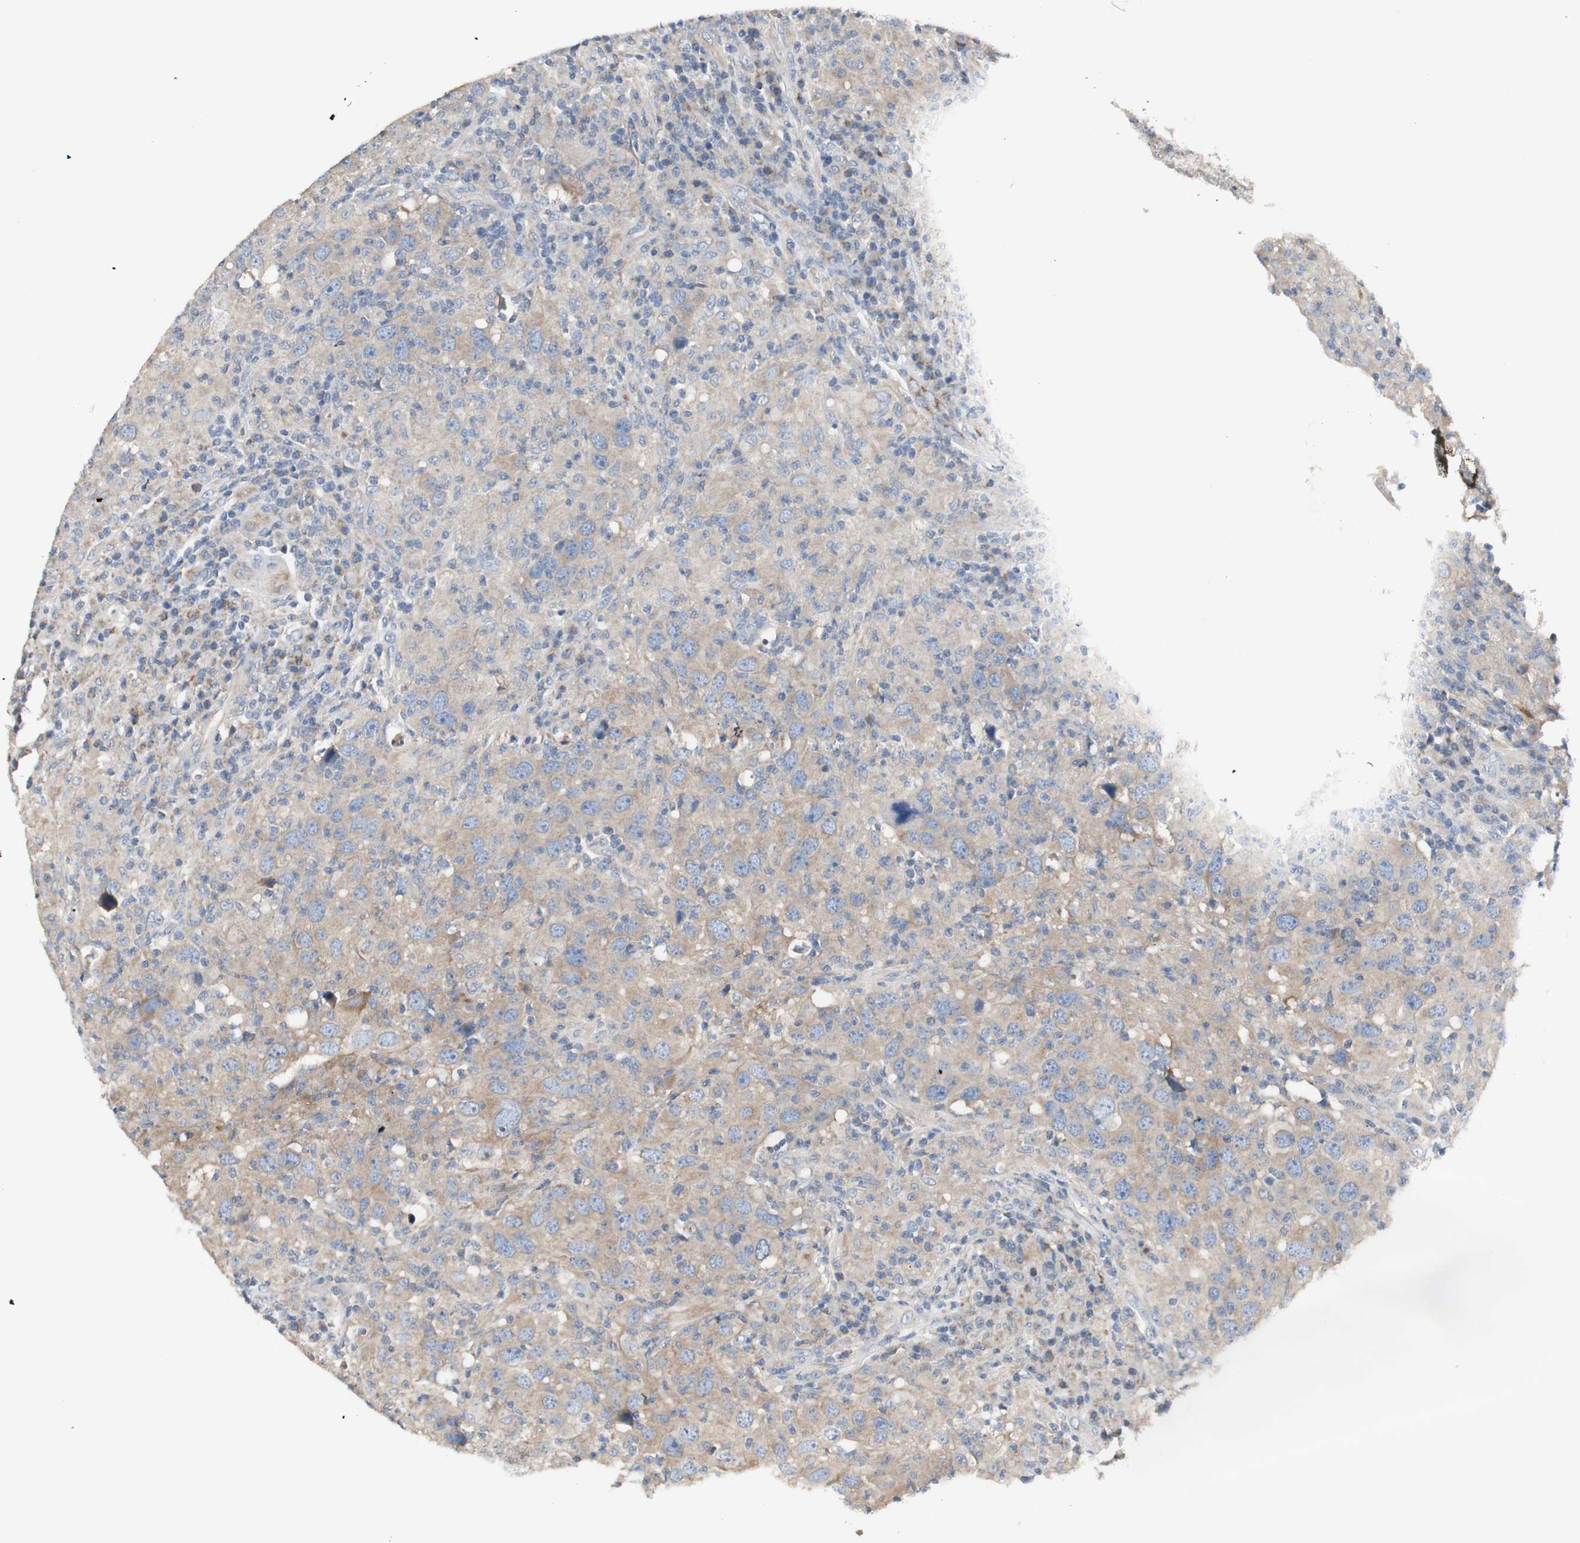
{"staining": {"intensity": "weak", "quantity": ">75%", "location": "cytoplasmic/membranous"}, "tissue": "head and neck cancer", "cell_type": "Tumor cells", "image_type": "cancer", "snomed": [{"axis": "morphology", "description": "Adenocarcinoma, NOS"}, {"axis": "topography", "description": "Salivary gland"}, {"axis": "topography", "description": "Head-Neck"}], "caption": "Human adenocarcinoma (head and neck) stained with a brown dye displays weak cytoplasmic/membranous positive staining in approximately >75% of tumor cells.", "gene": "C3orf52", "patient": {"sex": "female", "age": 65}}